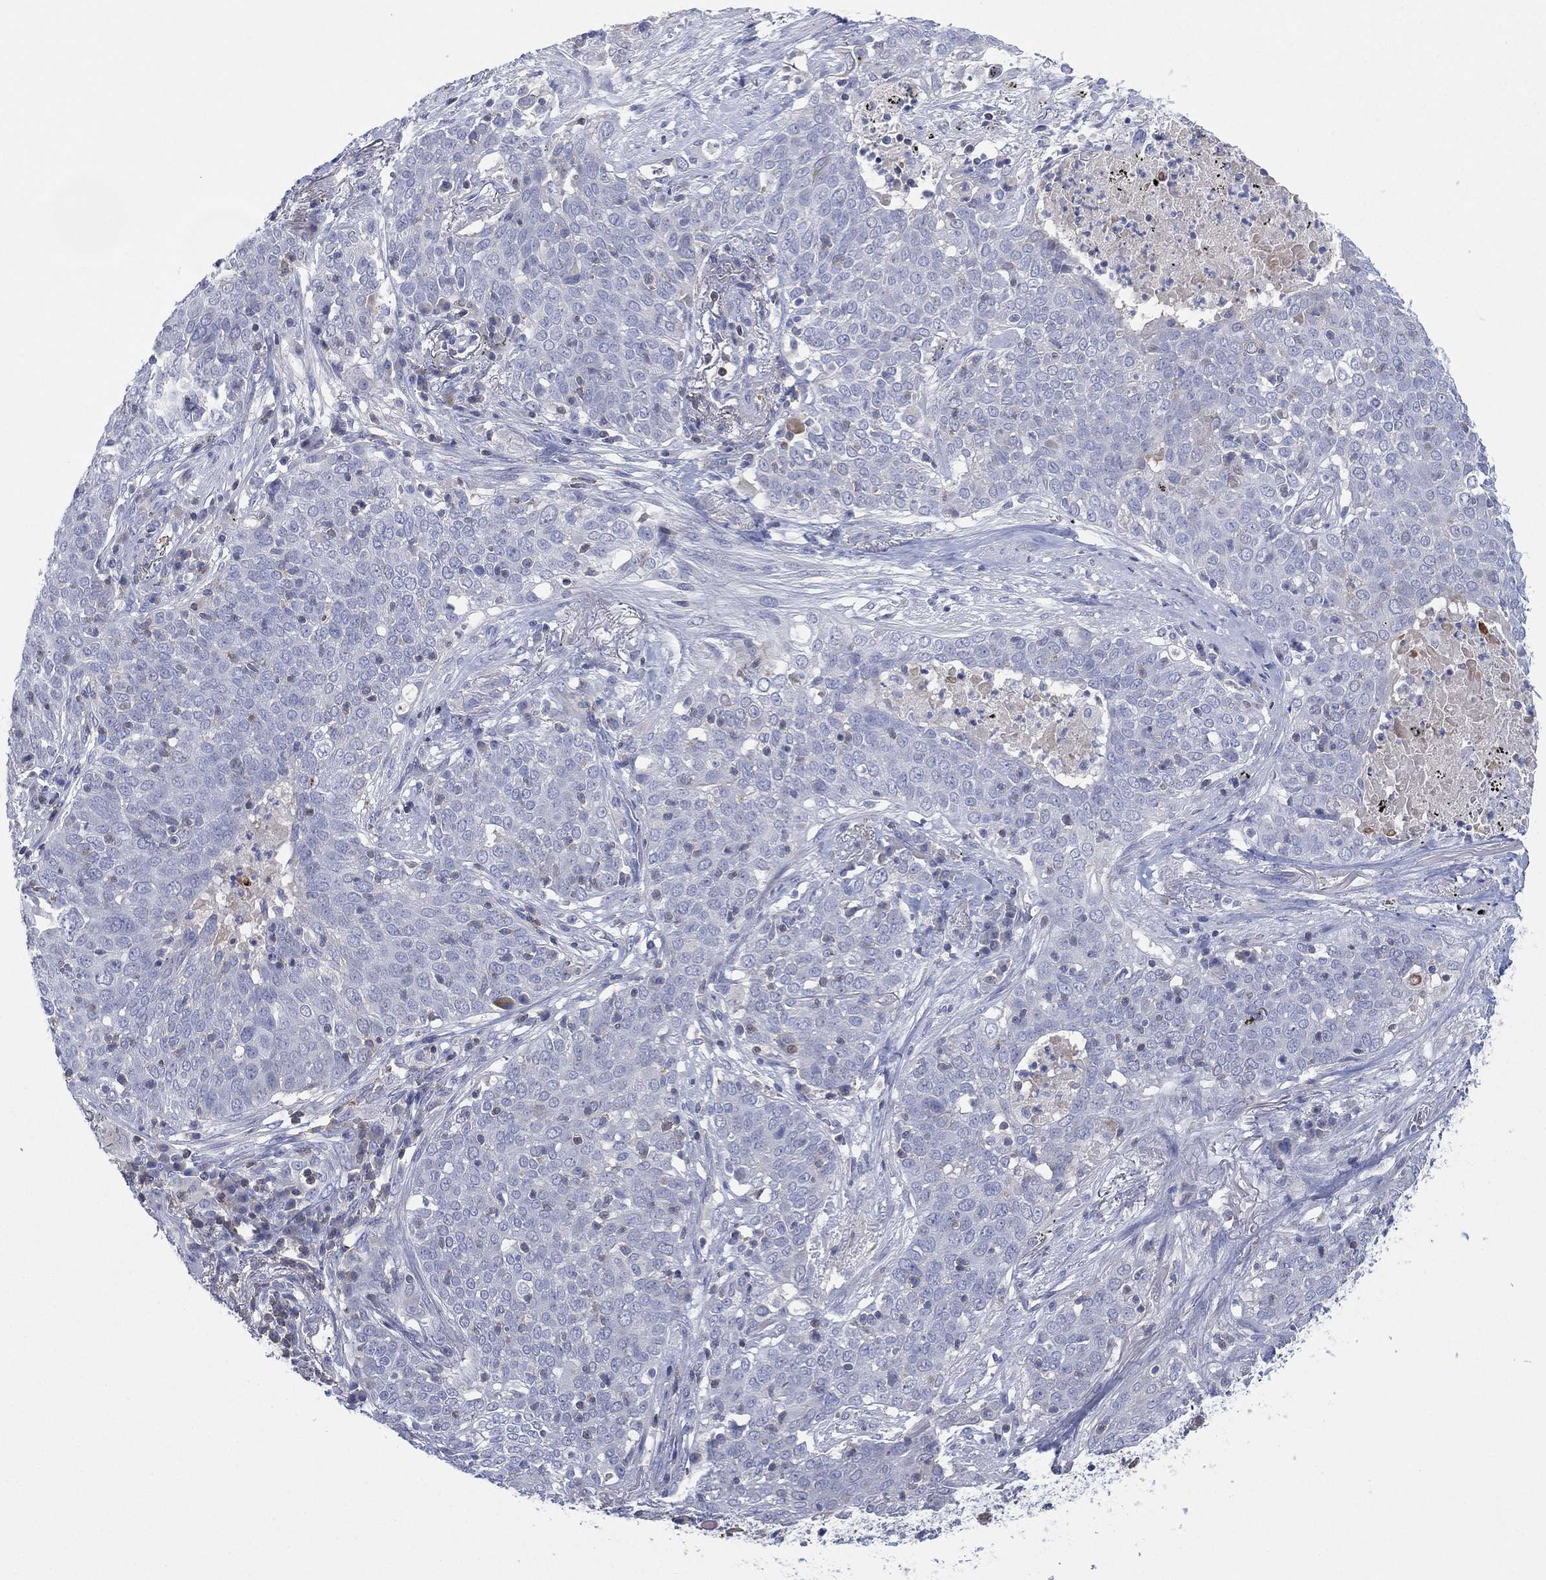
{"staining": {"intensity": "negative", "quantity": "none", "location": "none"}, "tissue": "lung cancer", "cell_type": "Tumor cells", "image_type": "cancer", "snomed": [{"axis": "morphology", "description": "Squamous cell carcinoma, NOS"}, {"axis": "topography", "description": "Lung"}], "caption": "An IHC photomicrograph of lung squamous cell carcinoma is shown. There is no staining in tumor cells of lung squamous cell carcinoma.", "gene": "SEPTIN1", "patient": {"sex": "male", "age": 82}}